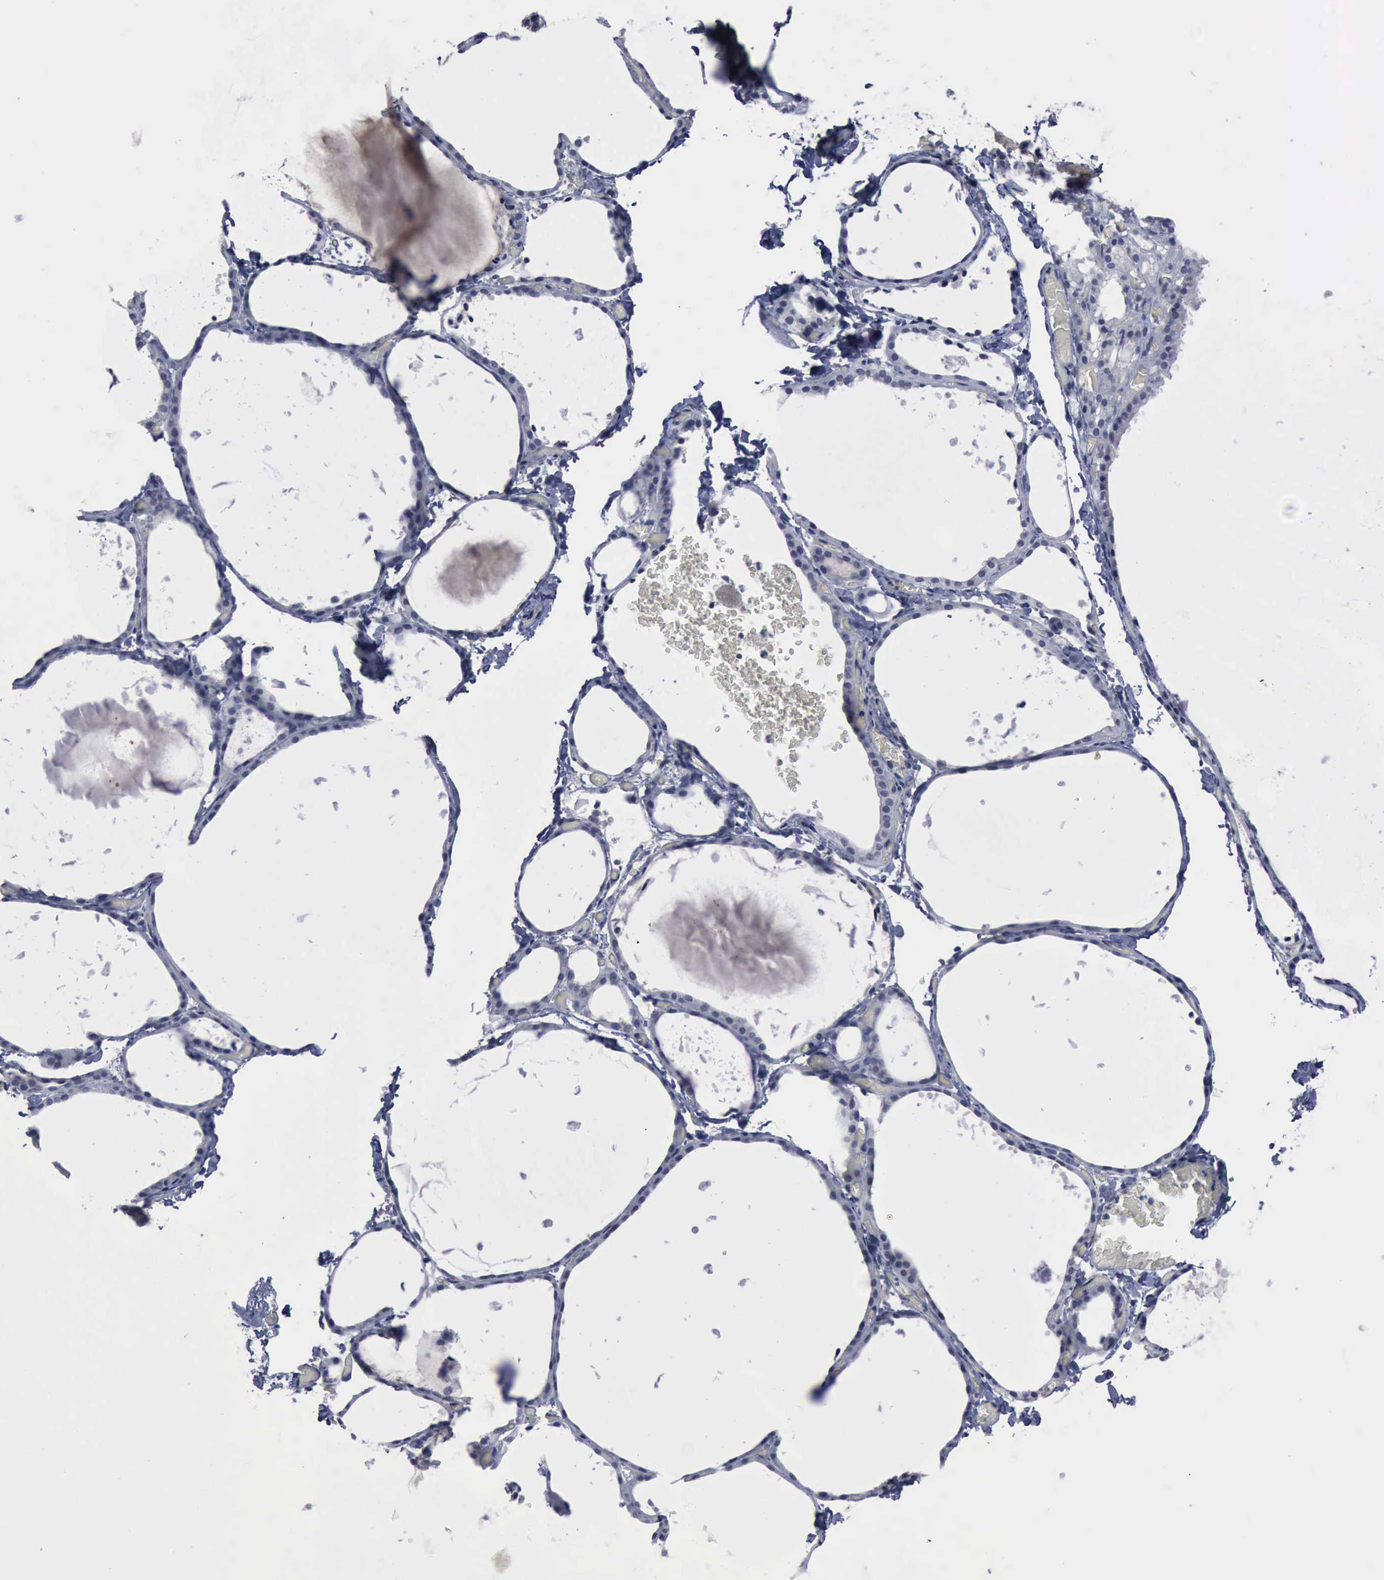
{"staining": {"intensity": "negative", "quantity": "none", "location": "none"}, "tissue": "thyroid gland", "cell_type": "Glandular cells", "image_type": "normal", "snomed": [{"axis": "morphology", "description": "Normal tissue, NOS"}, {"axis": "topography", "description": "Thyroid gland"}], "caption": "This is an IHC micrograph of benign thyroid gland. There is no staining in glandular cells.", "gene": "MYO18B", "patient": {"sex": "female", "age": 22}}